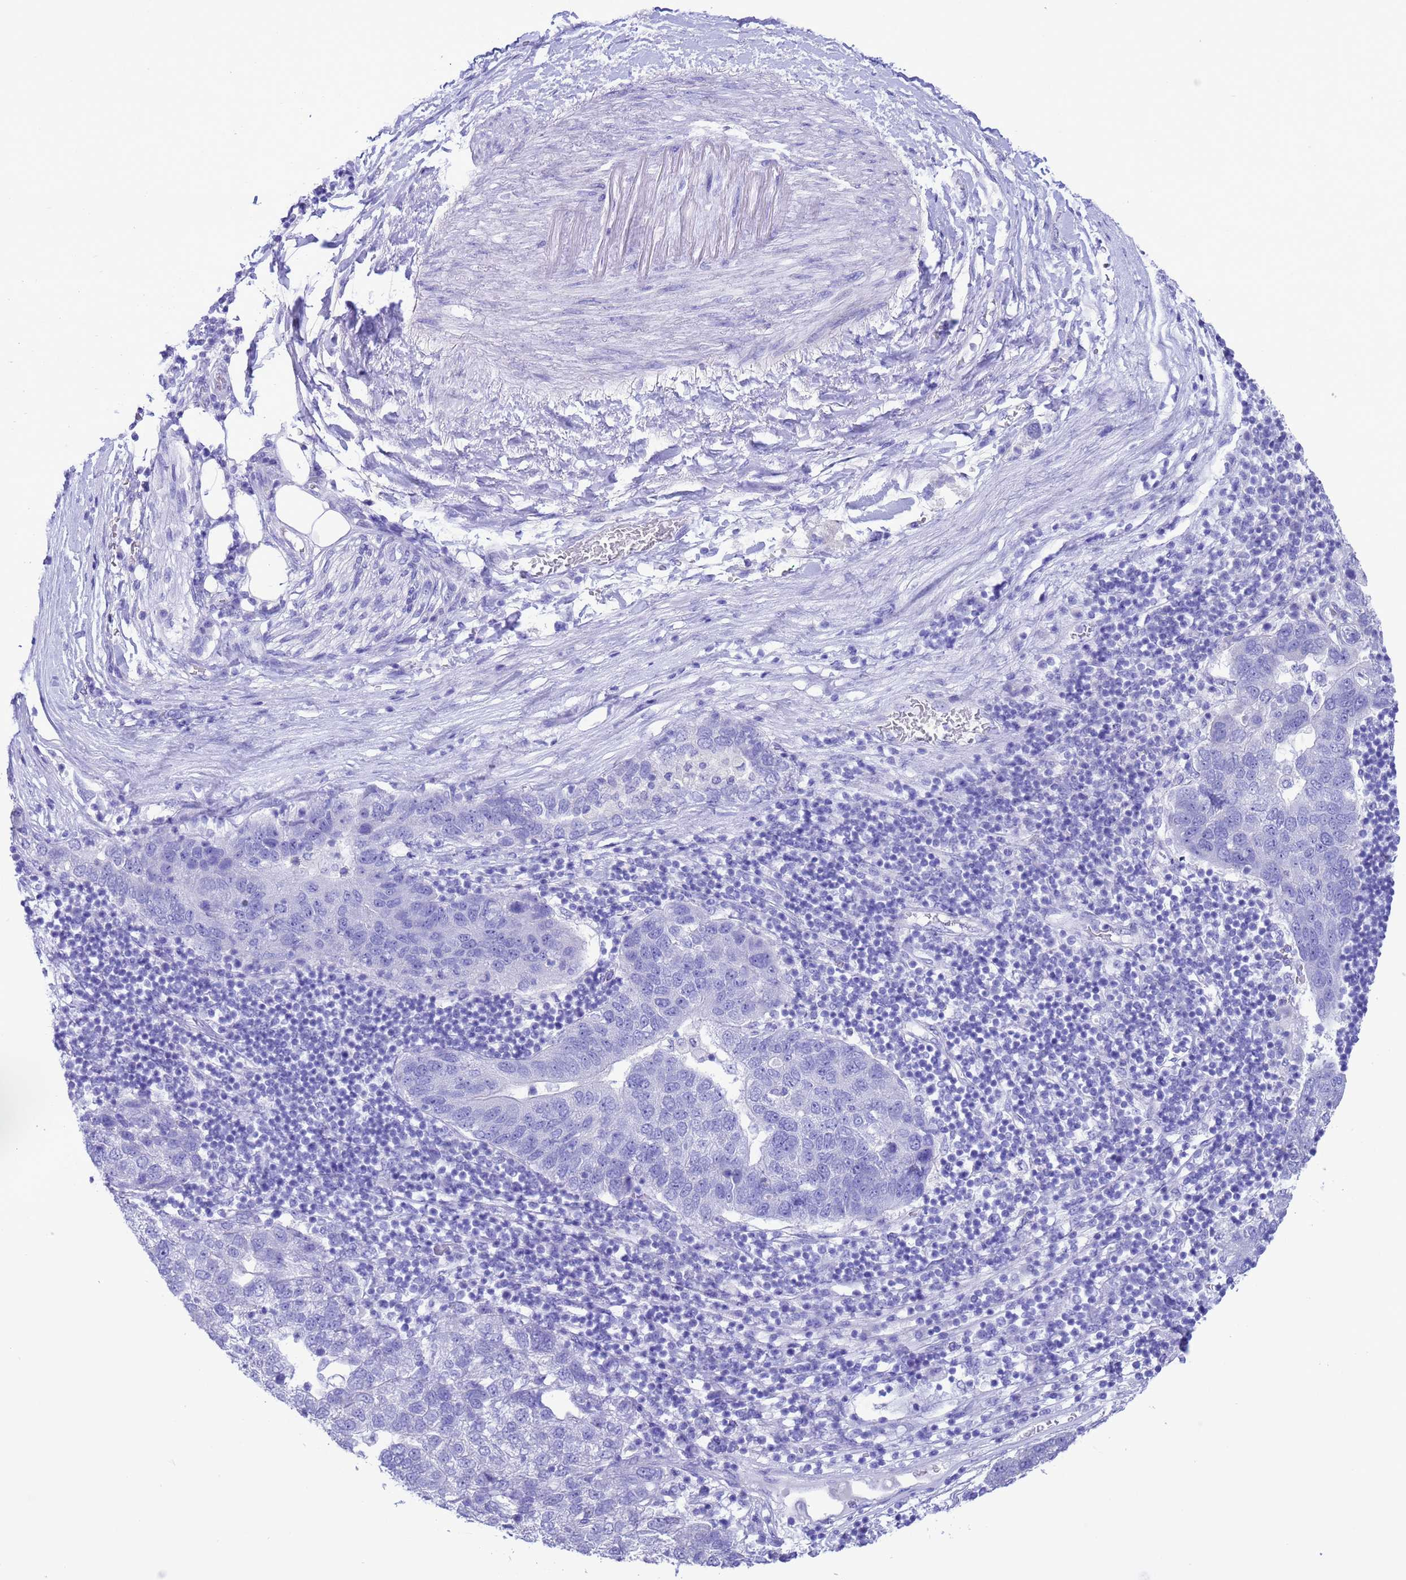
{"staining": {"intensity": "negative", "quantity": "none", "location": "none"}, "tissue": "pancreatic cancer", "cell_type": "Tumor cells", "image_type": "cancer", "snomed": [{"axis": "morphology", "description": "Adenocarcinoma, NOS"}, {"axis": "topography", "description": "Pancreas"}], "caption": "High power microscopy photomicrograph of an immunohistochemistry image of pancreatic cancer, revealing no significant staining in tumor cells. Brightfield microscopy of immunohistochemistry stained with DAB (3,3'-diaminobenzidine) (brown) and hematoxylin (blue), captured at high magnification.", "gene": "GSTM1", "patient": {"sex": "female", "age": 61}}